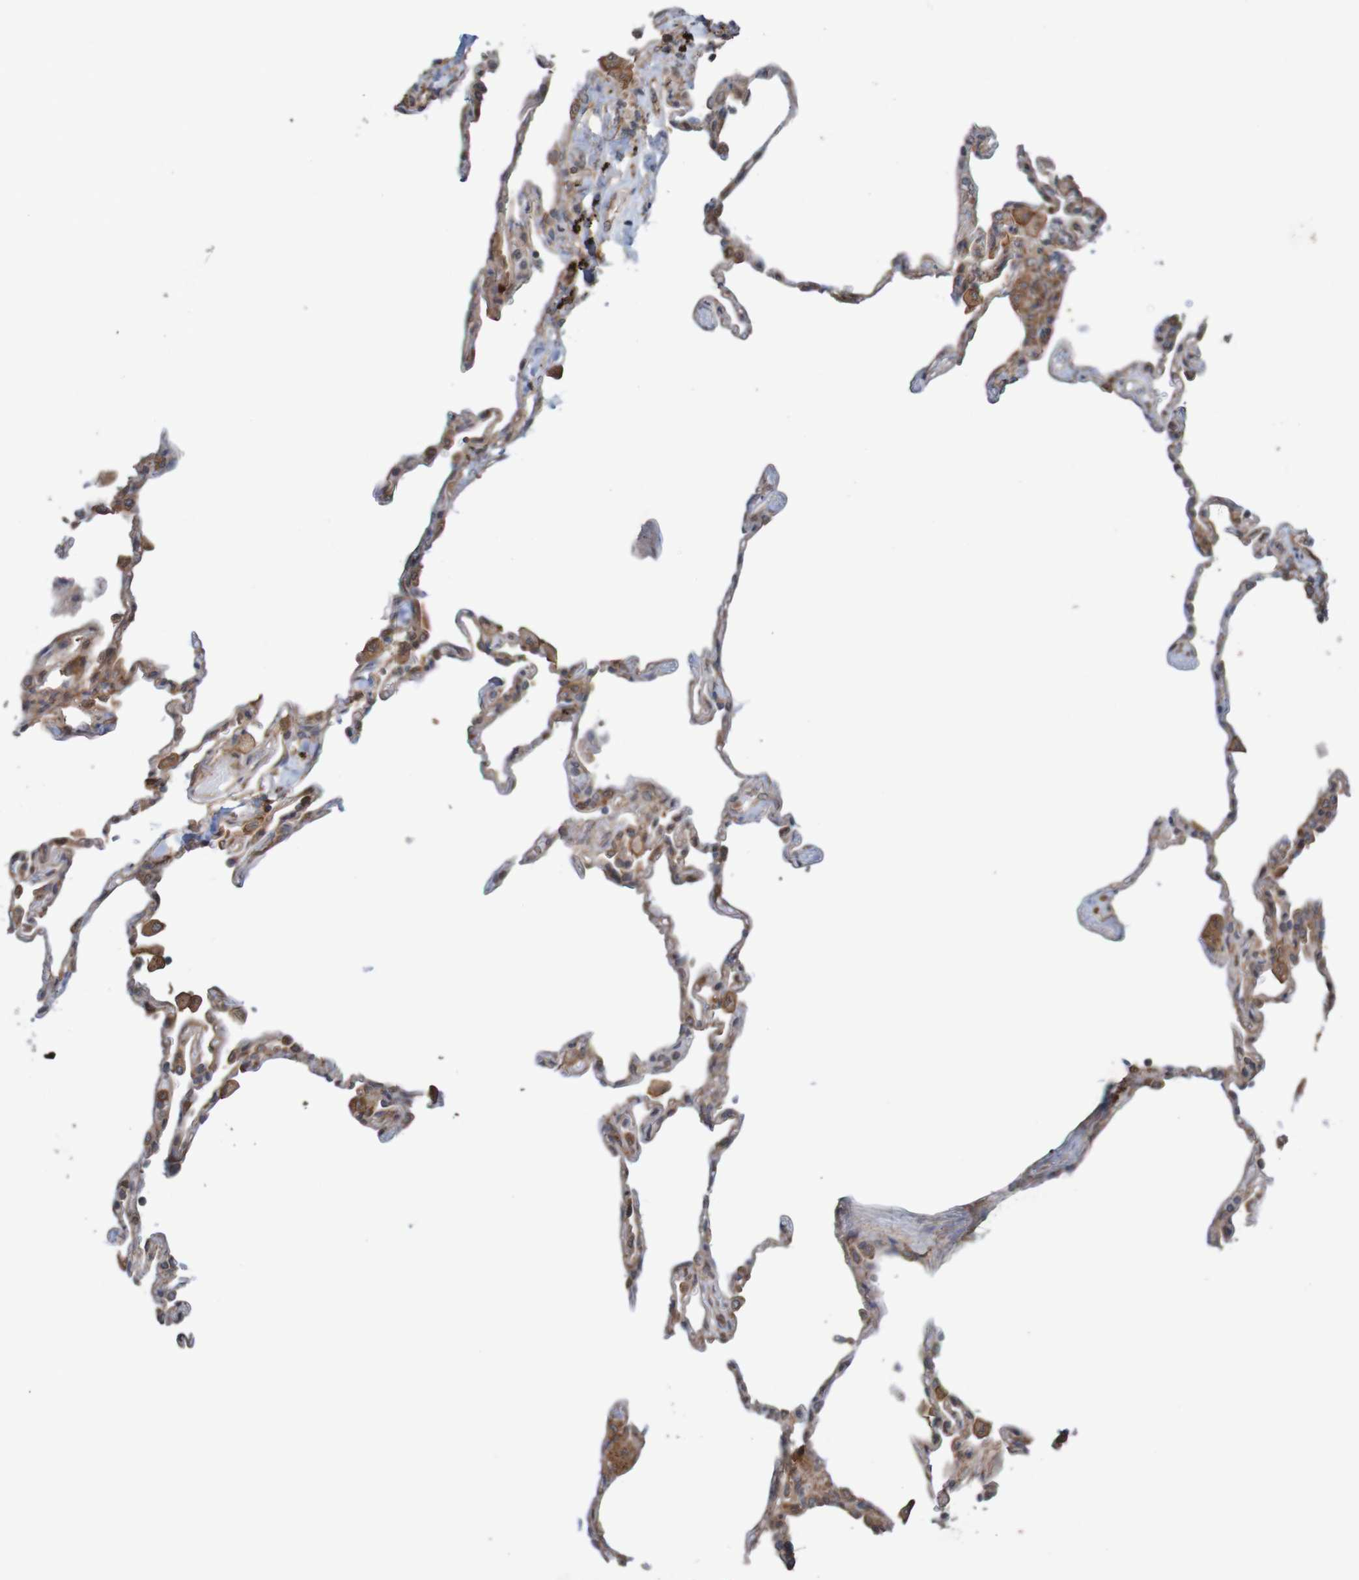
{"staining": {"intensity": "weak", "quantity": ">75%", "location": "cytoplasmic/membranous"}, "tissue": "lung", "cell_type": "Alveolar cells", "image_type": "normal", "snomed": [{"axis": "morphology", "description": "Normal tissue, NOS"}, {"axis": "topography", "description": "Lung"}], "caption": "Human lung stained for a protein (brown) reveals weak cytoplasmic/membranous positive staining in approximately >75% of alveolar cells.", "gene": "ARHGEF11", "patient": {"sex": "male", "age": 59}}